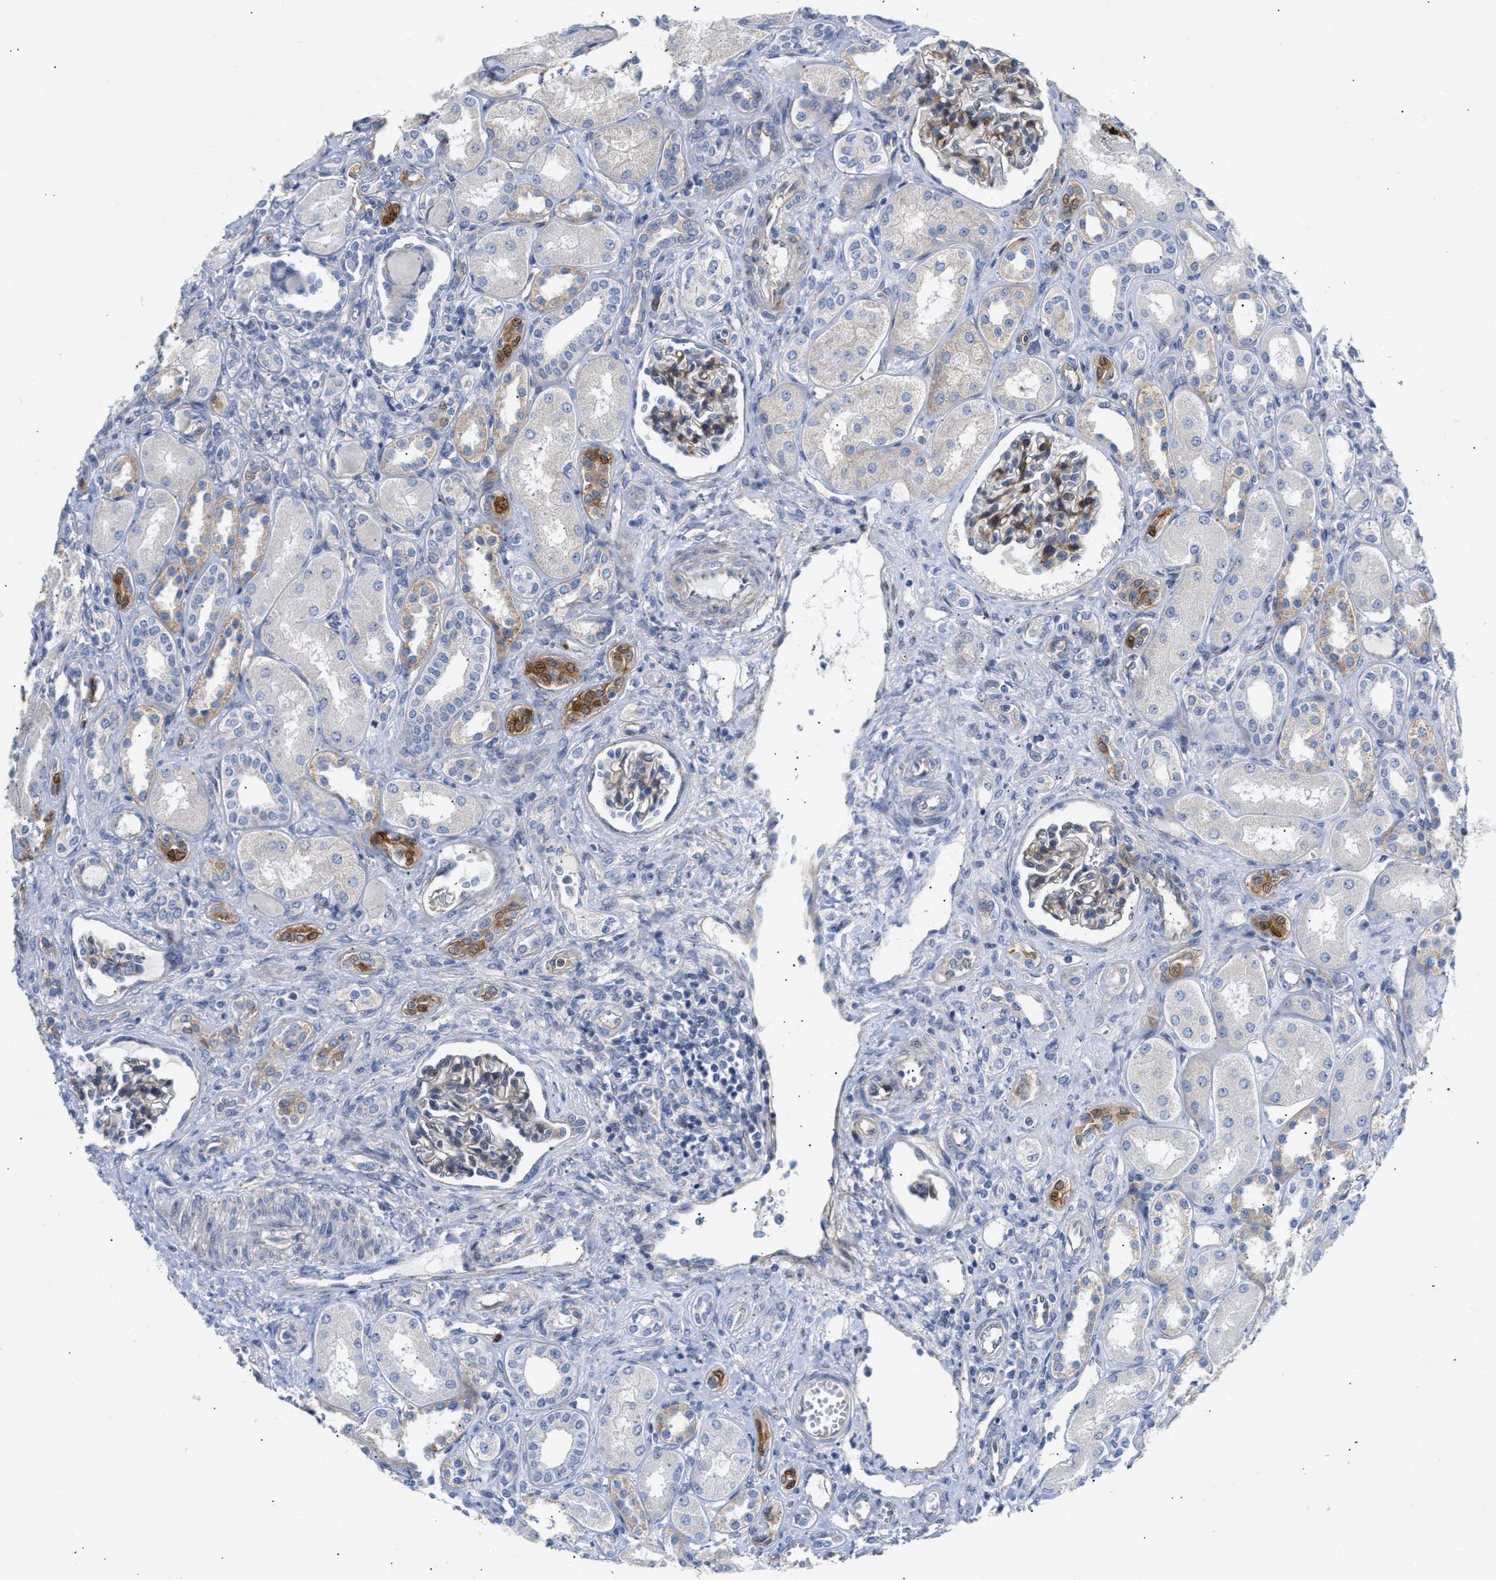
{"staining": {"intensity": "moderate", "quantity": "<25%", "location": "cytoplasmic/membranous"}, "tissue": "kidney", "cell_type": "Cells in glomeruli", "image_type": "normal", "snomed": [{"axis": "morphology", "description": "Normal tissue, NOS"}, {"axis": "topography", "description": "Kidney"}], "caption": "Moderate cytoplasmic/membranous positivity is identified in about <25% of cells in glomeruli in benign kidney.", "gene": "FHL1", "patient": {"sex": "male", "age": 7}}